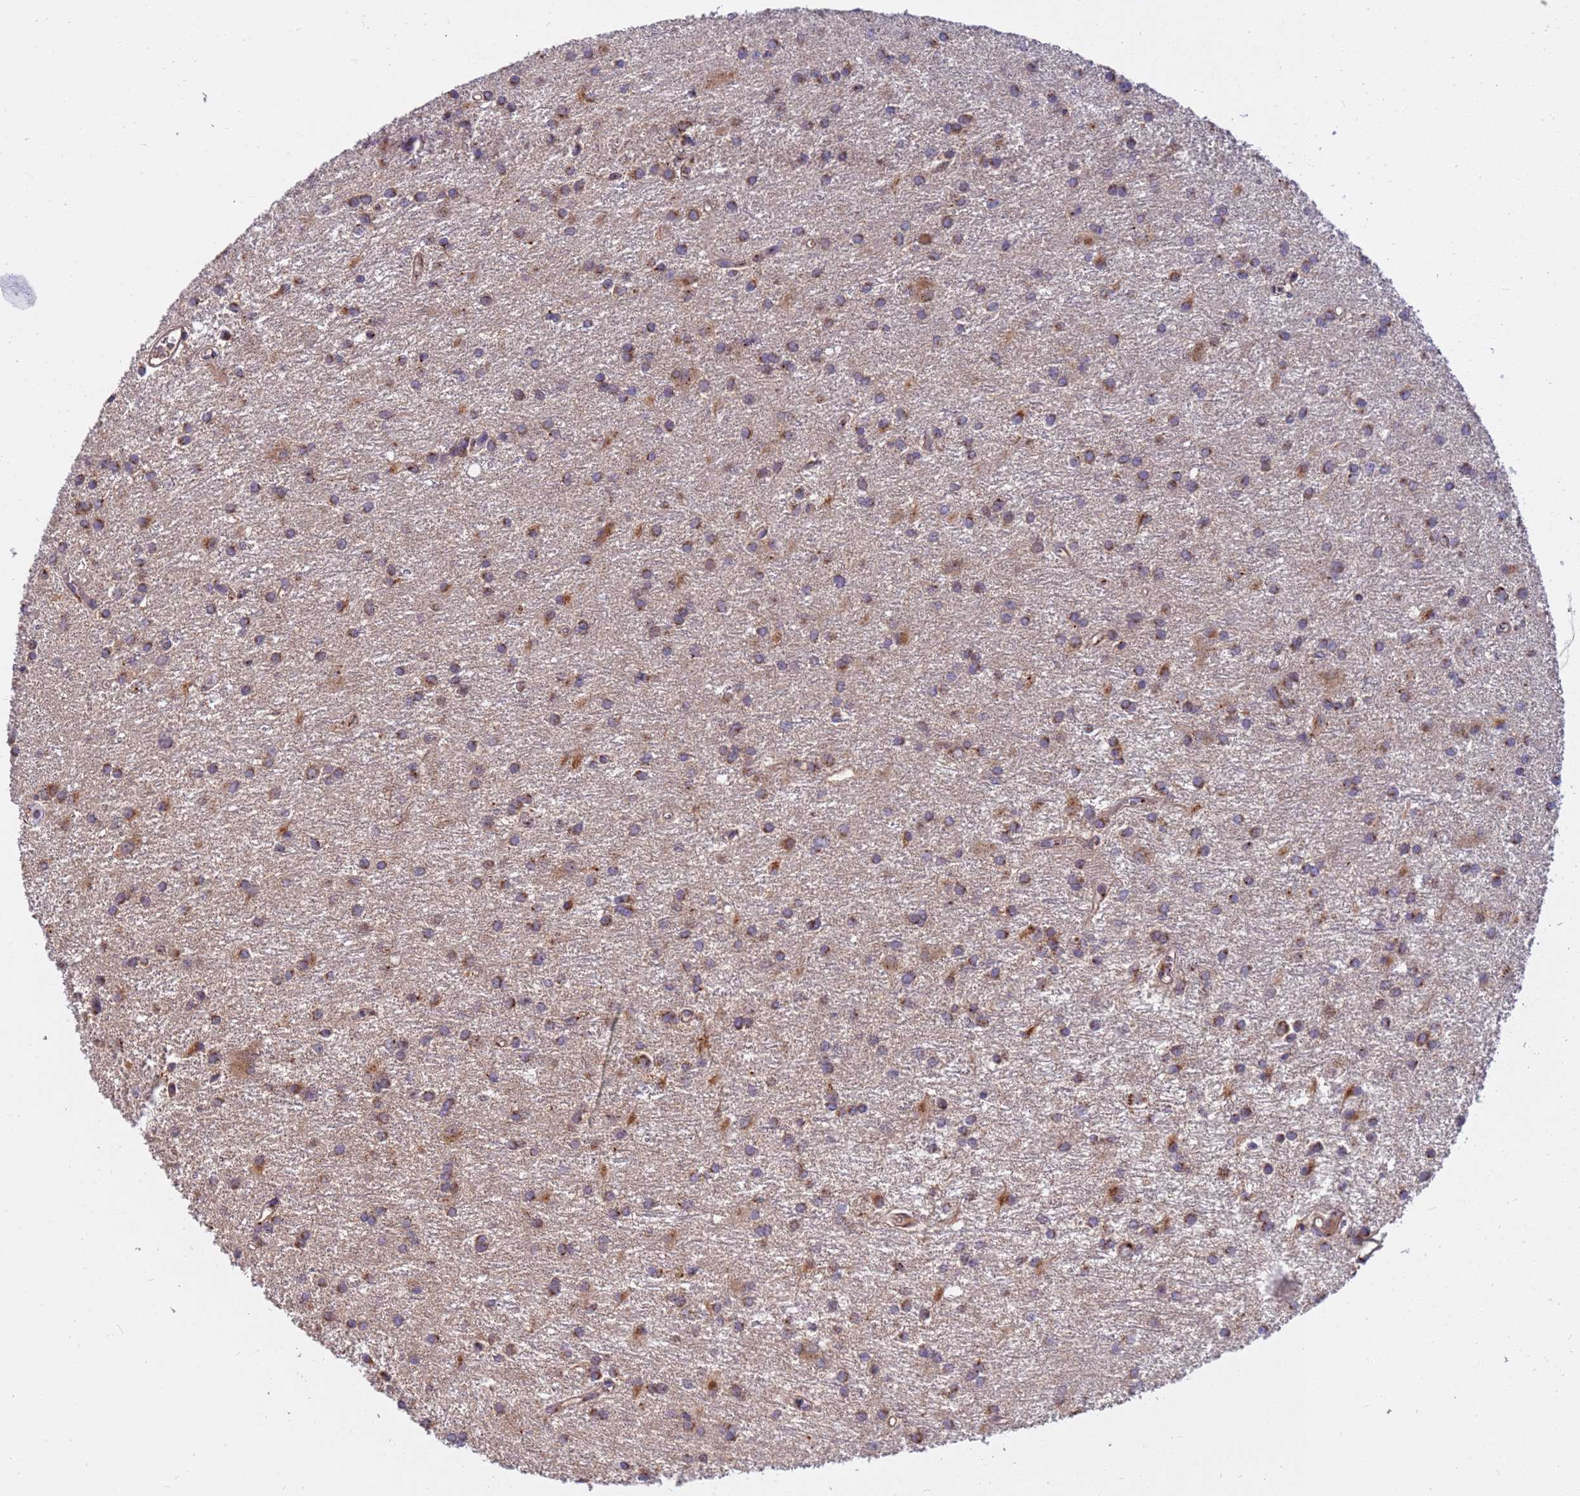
{"staining": {"intensity": "moderate", "quantity": ">75%", "location": "cytoplasmic/membranous"}, "tissue": "glioma", "cell_type": "Tumor cells", "image_type": "cancer", "snomed": [{"axis": "morphology", "description": "Glioma, malignant, High grade"}, {"axis": "topography", "description": "Brain"}], "caption": "This photomicrograph displays immunohistochemistry staining of glioma, with medium moderate cytoplasmic/membranous positivity in approximately >75% of tumor cells.", "gene": "HPS3", "patient": {"sex": "female", "age": 50}}